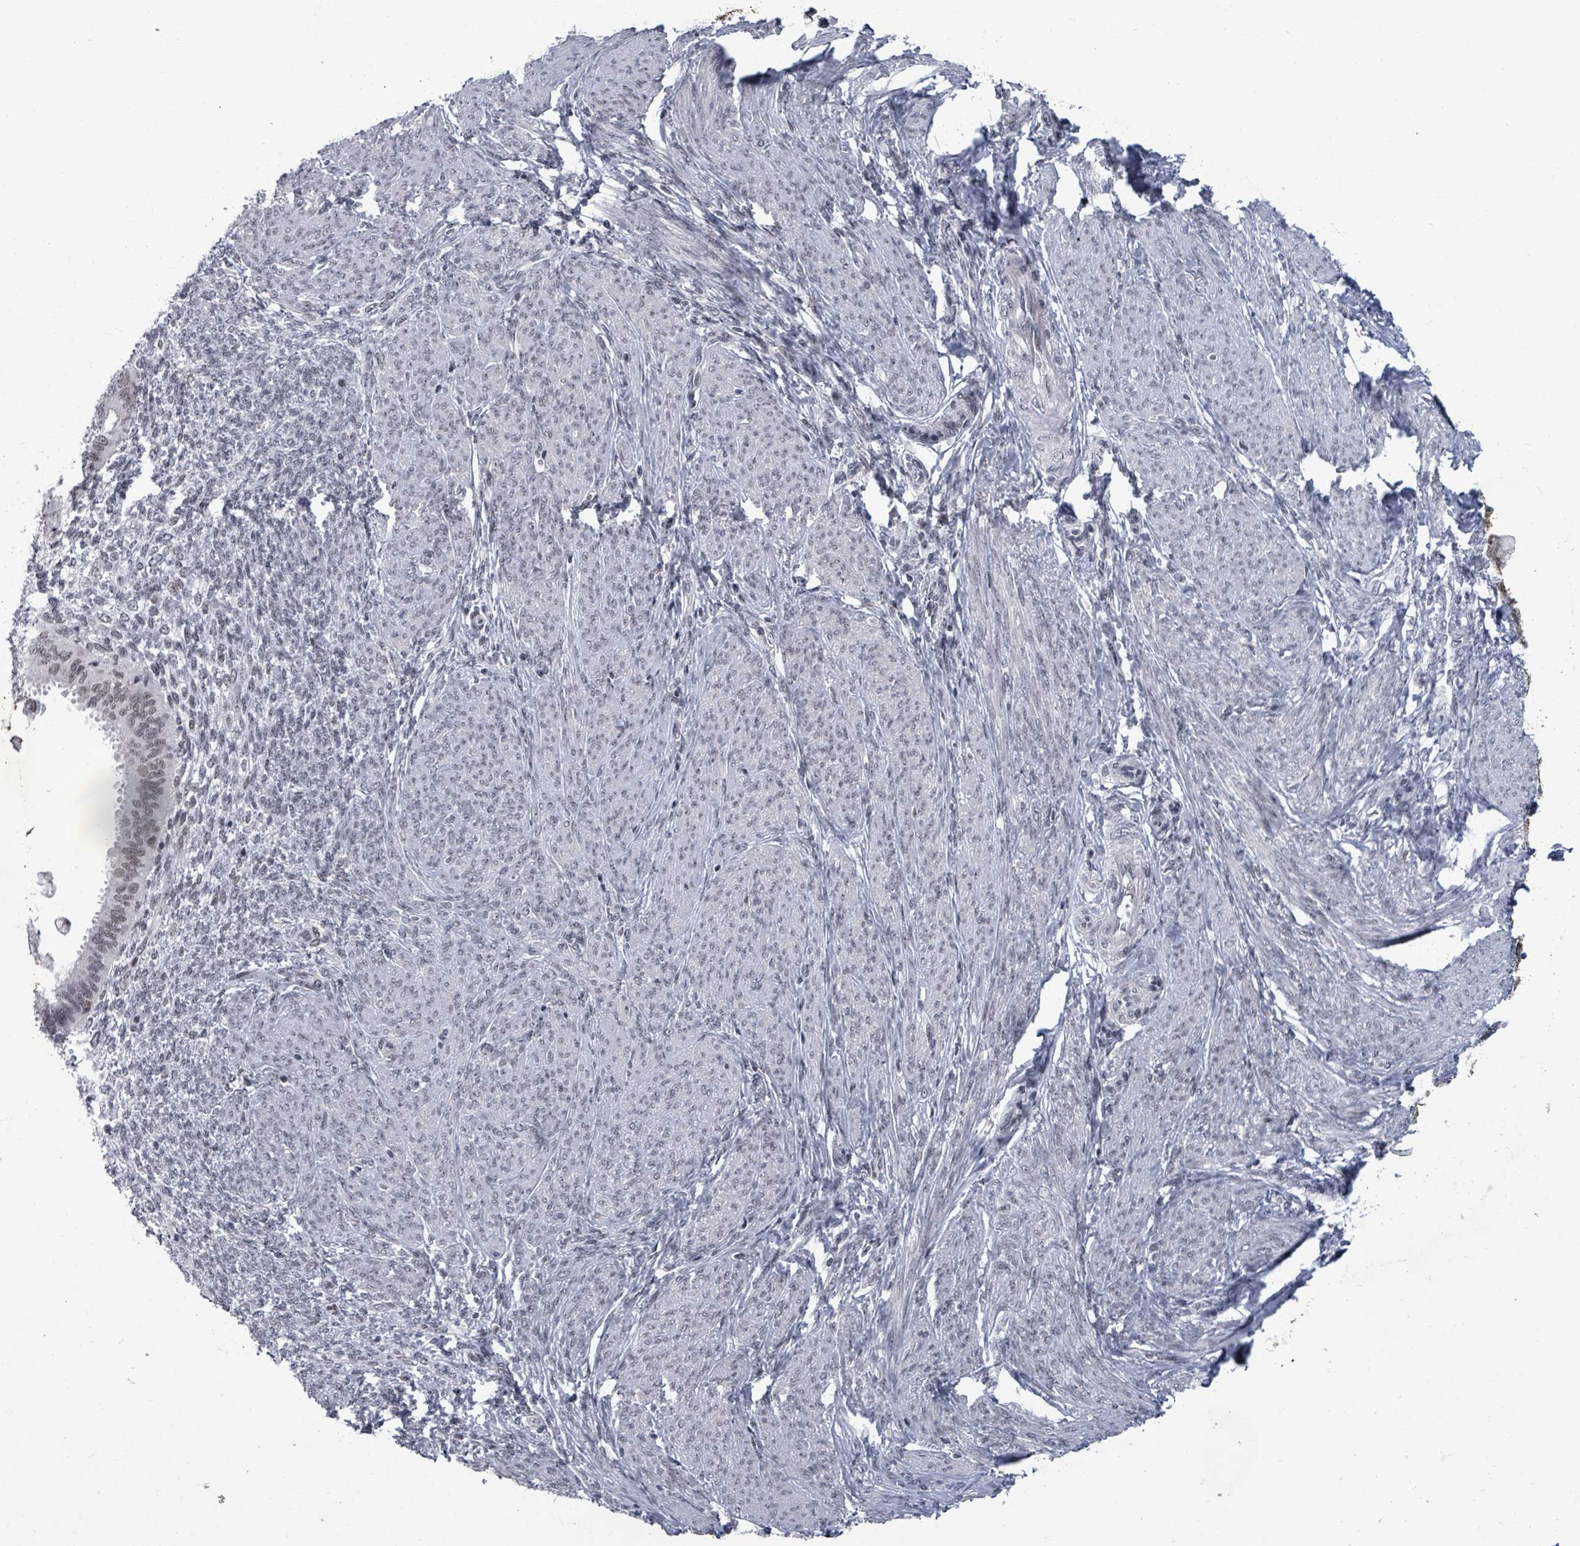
{"staining": {"intensity": "weak", "quantity": "<25%", "location": "nuclear"}, "tissue": "cervical cancer", "cell_type": "Tumor cells", "image_type": "cancer", "snomed": [{"axis": "morphology", "description": "Squamous cell carcinoma, NOS"}, {"axis": "topography", "description": "Cervix"}], "caption": "Human cervical cancer (squamous cell carcinoma) stained for a protein using immunohistochemistry (IHC) displays no expression in tumor cells.", "gene": "ERCC5", "patient": {"sex": "female", "age": 41}}